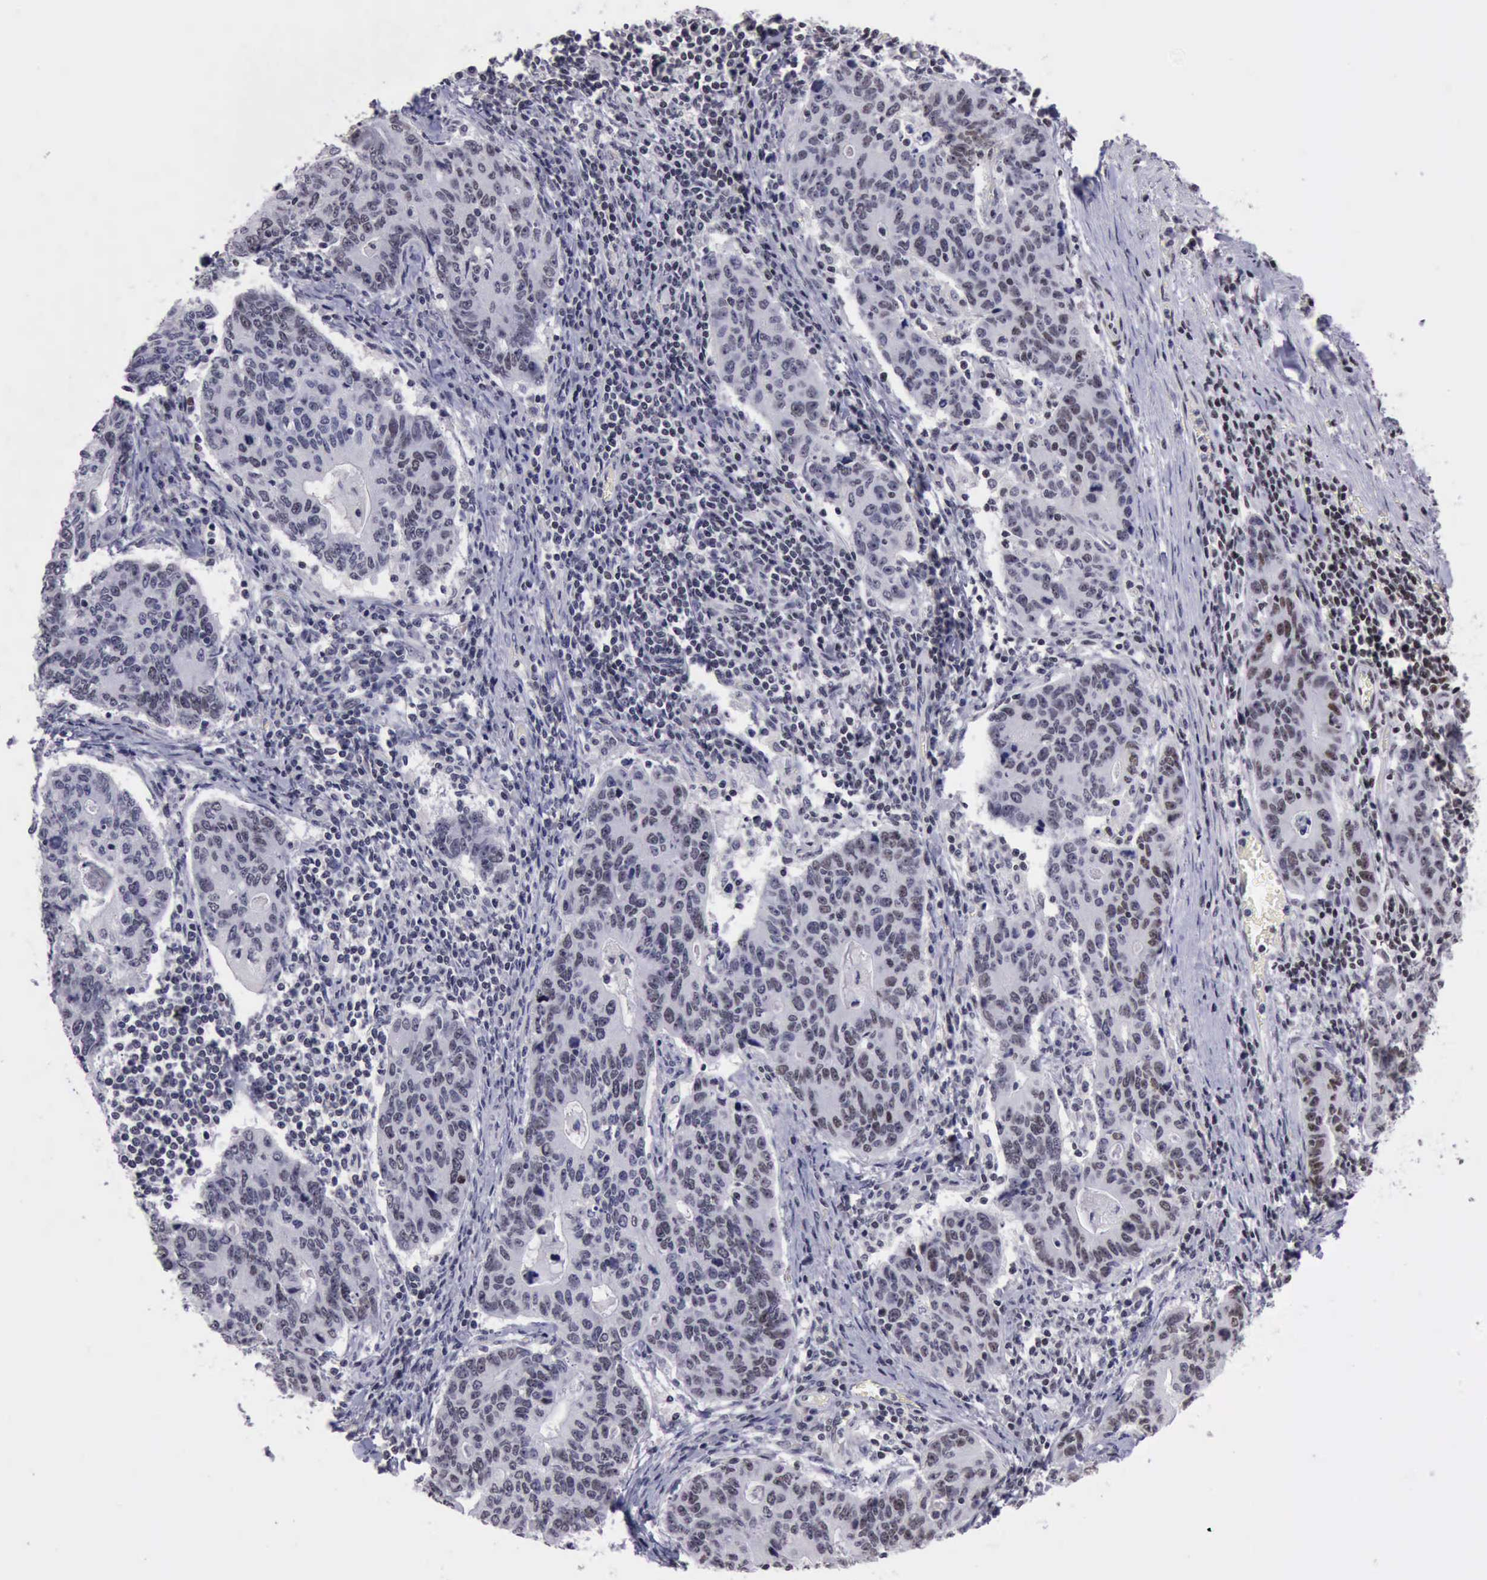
{"staining": {"intensity": "negative", "quantity": "none", "location": "none"}, "tissue": "stomach cancer", "cell_type": "Tumor cells", "image_type": "cancer", "snomed": [{"axis": "morphology", "description": "Adenocarcinoma, NOS"}, {"axis": "topography", "description": "Esophagus"}, {"axis": "topography", "description": "Stomach"}], "caption": "Immunohistochemical staining of human stomach cancer (adenocarcinoma) displays no significant staining in tumor cells.", "gene": "YY1", "patient": {"sex": "male", "age": 74}}